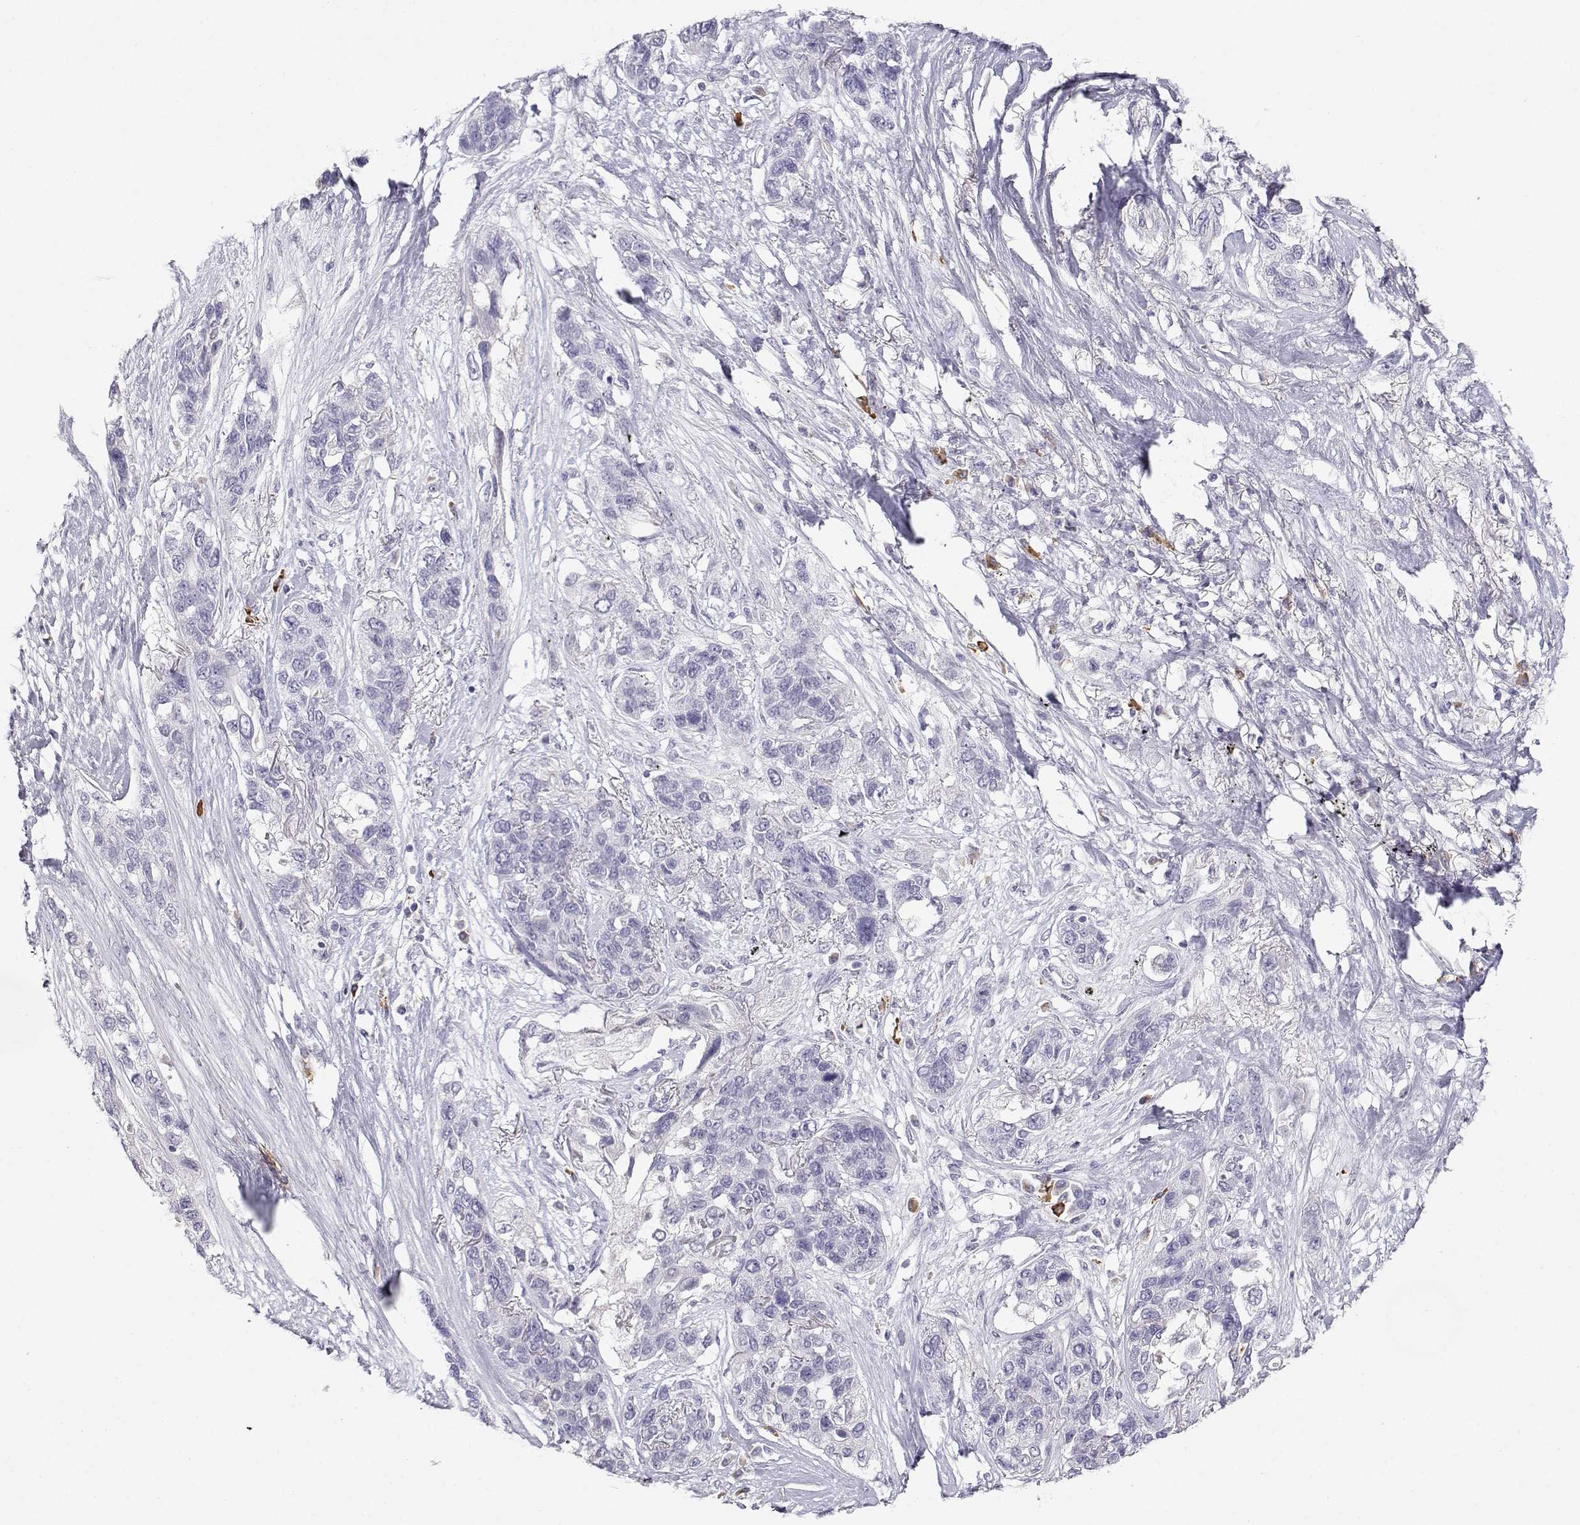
{"staining": {"intensity": "negative", "quantity": "none", "location": "none"}, "tissue": "lung cancer", "cell_type": "Tumor cells", "image_type": "cancer", "snomed": [{"axis": "morphology", "description": "Squamous cell carcinoma, NOS"}, {"axis": "topography", "description": "Lung"}], "caption": "Lung cancer was stained to show a protein in brown. There is no significant expression in tumor cells. (DAB immunohistochemistry (IHC) with hematoxylin counter stain).", "gene": "CDHR1", "patient": {"sex": "female", "age": 70}}